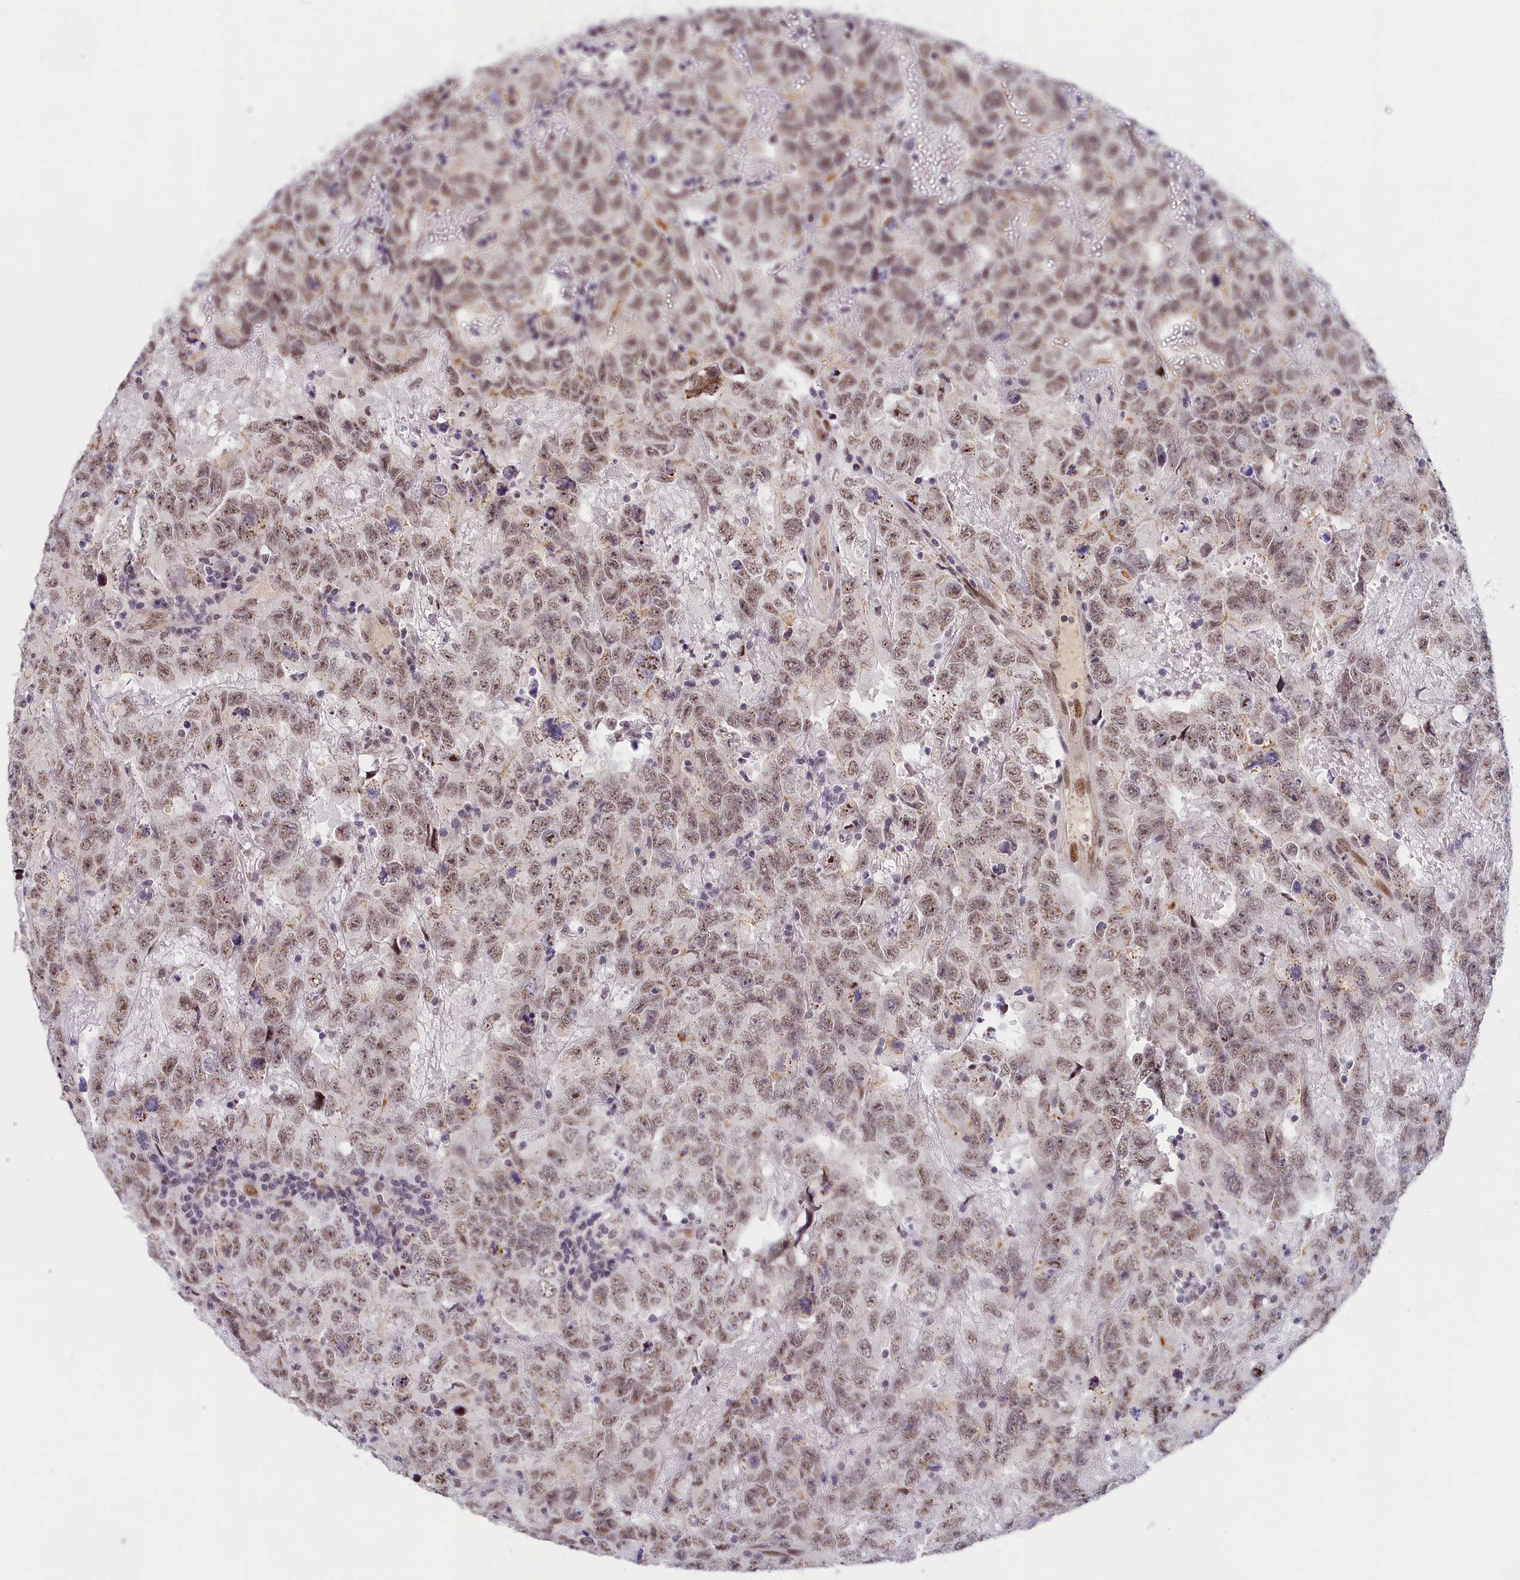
{"staining": {"intensity": "moderate", "quantity": ">75%", "location": "nuclear"}, "tissue": "testis cancer", "cell_type": "Tumor cells", "image_type": "cancer", "snomed": [{"axis": "morphology", "description": "Carcinoma, Embryonal, NOS"}, {"axis": "topography", "description": "Testis"}], "caption": "Approximately >75% of tumor cells in human embryonal carcinoma (testis) demonstrate moderate nuclear protein staining as visualized by brown immunohistochemical staining.", "gene": "SEC31B", "patient": {"sex": "male", "age": 45}}